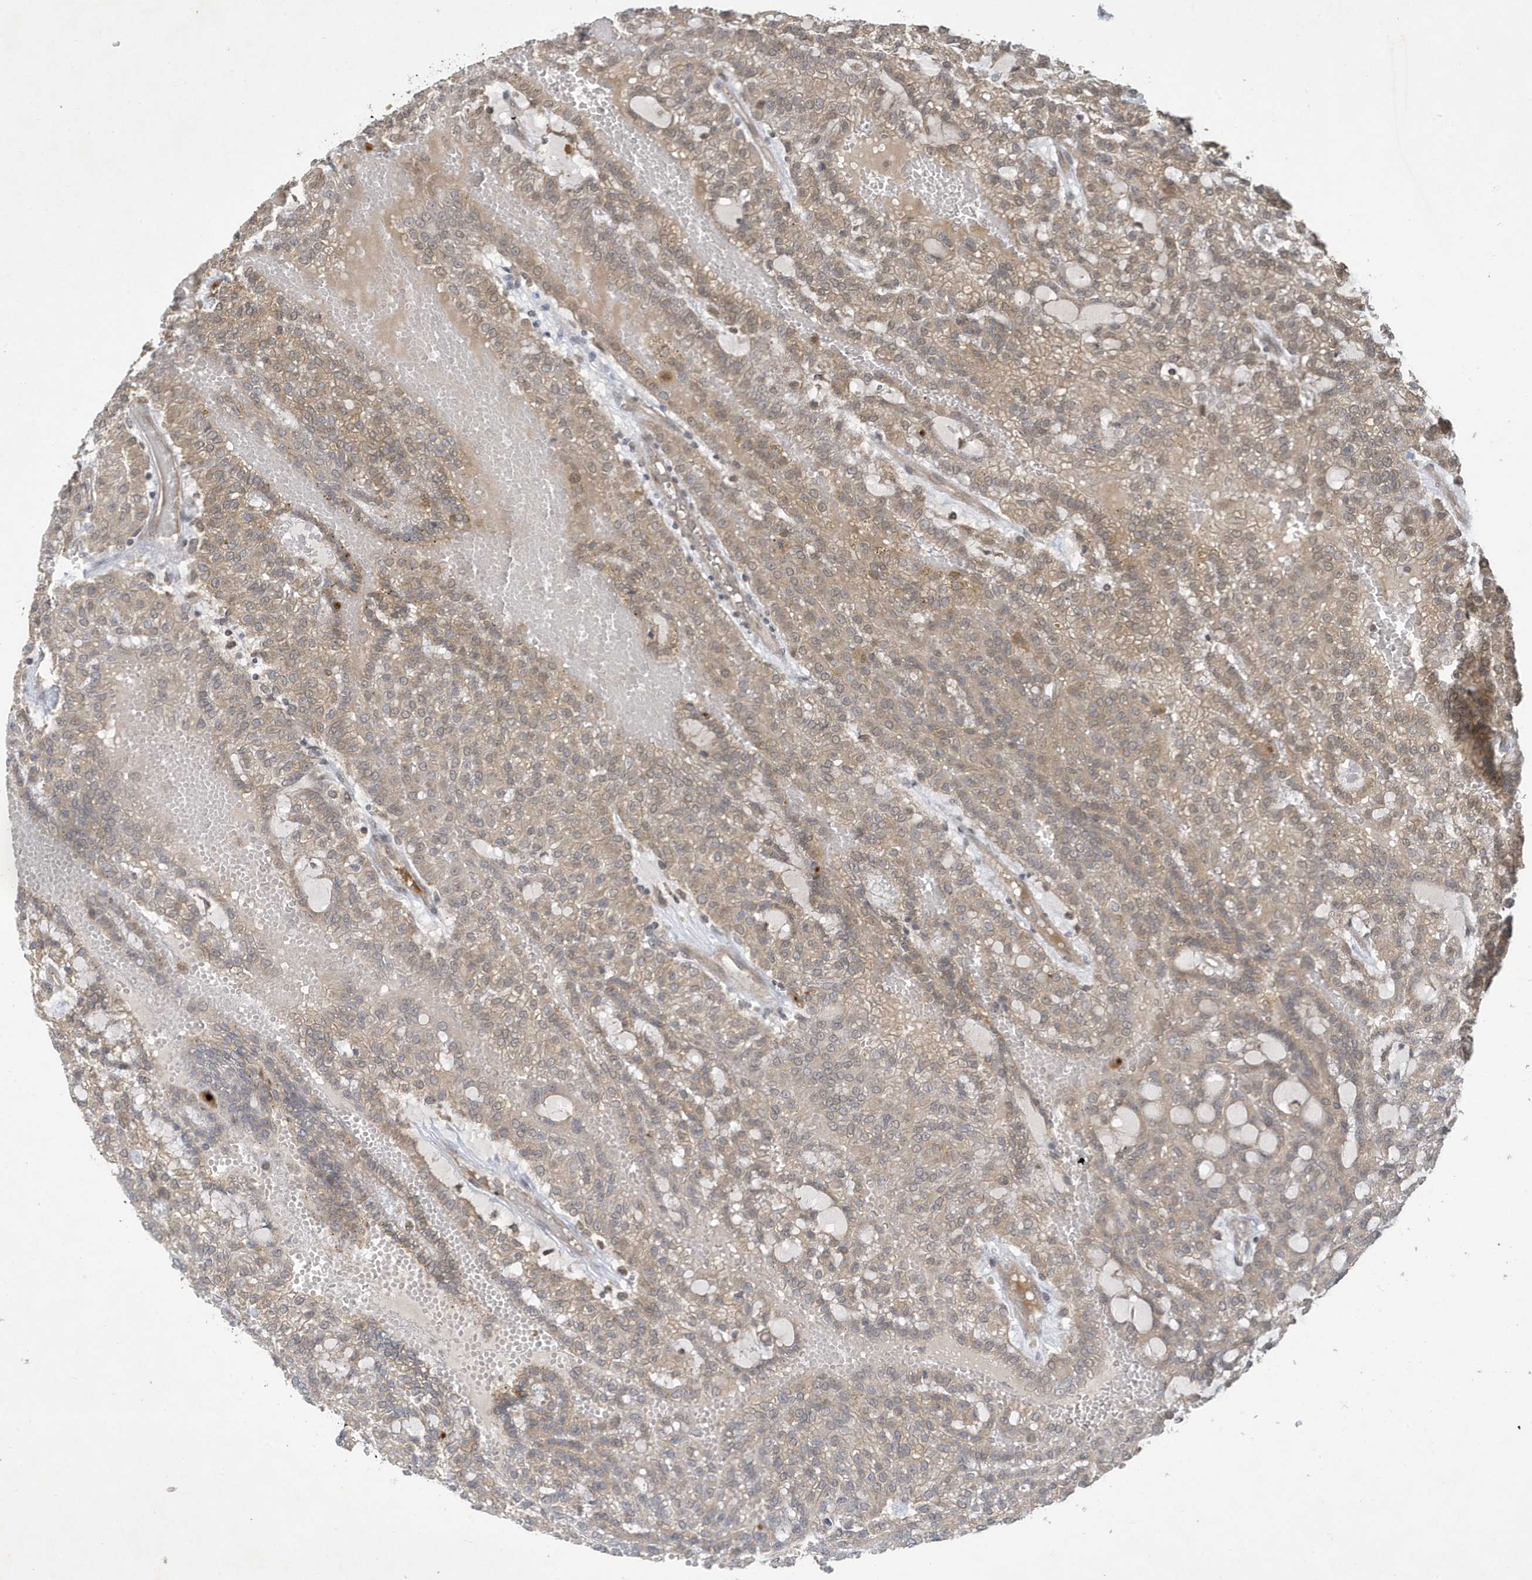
{"staining": {"intensity": "weak", "quantity": ">75%", "location": "cytoplasmic/membranous"}, "tissue": "renal cancer", "cell_type": "Tumor cells", "image_type": "cancer", "snomed": [{"axis": "morphology", "description": "Adenocarcinoma, NOS"}, {"axis": "topography", "description": "Kidney"}], "caption": "Renal adenocarcinoma tissue shows weak cytoplasmic/membranous expression in about >75% of tumor cells, visualized by immunohistochemistry.", "gene": "STX10", "patient": {"sex": "male", "age": 63}}